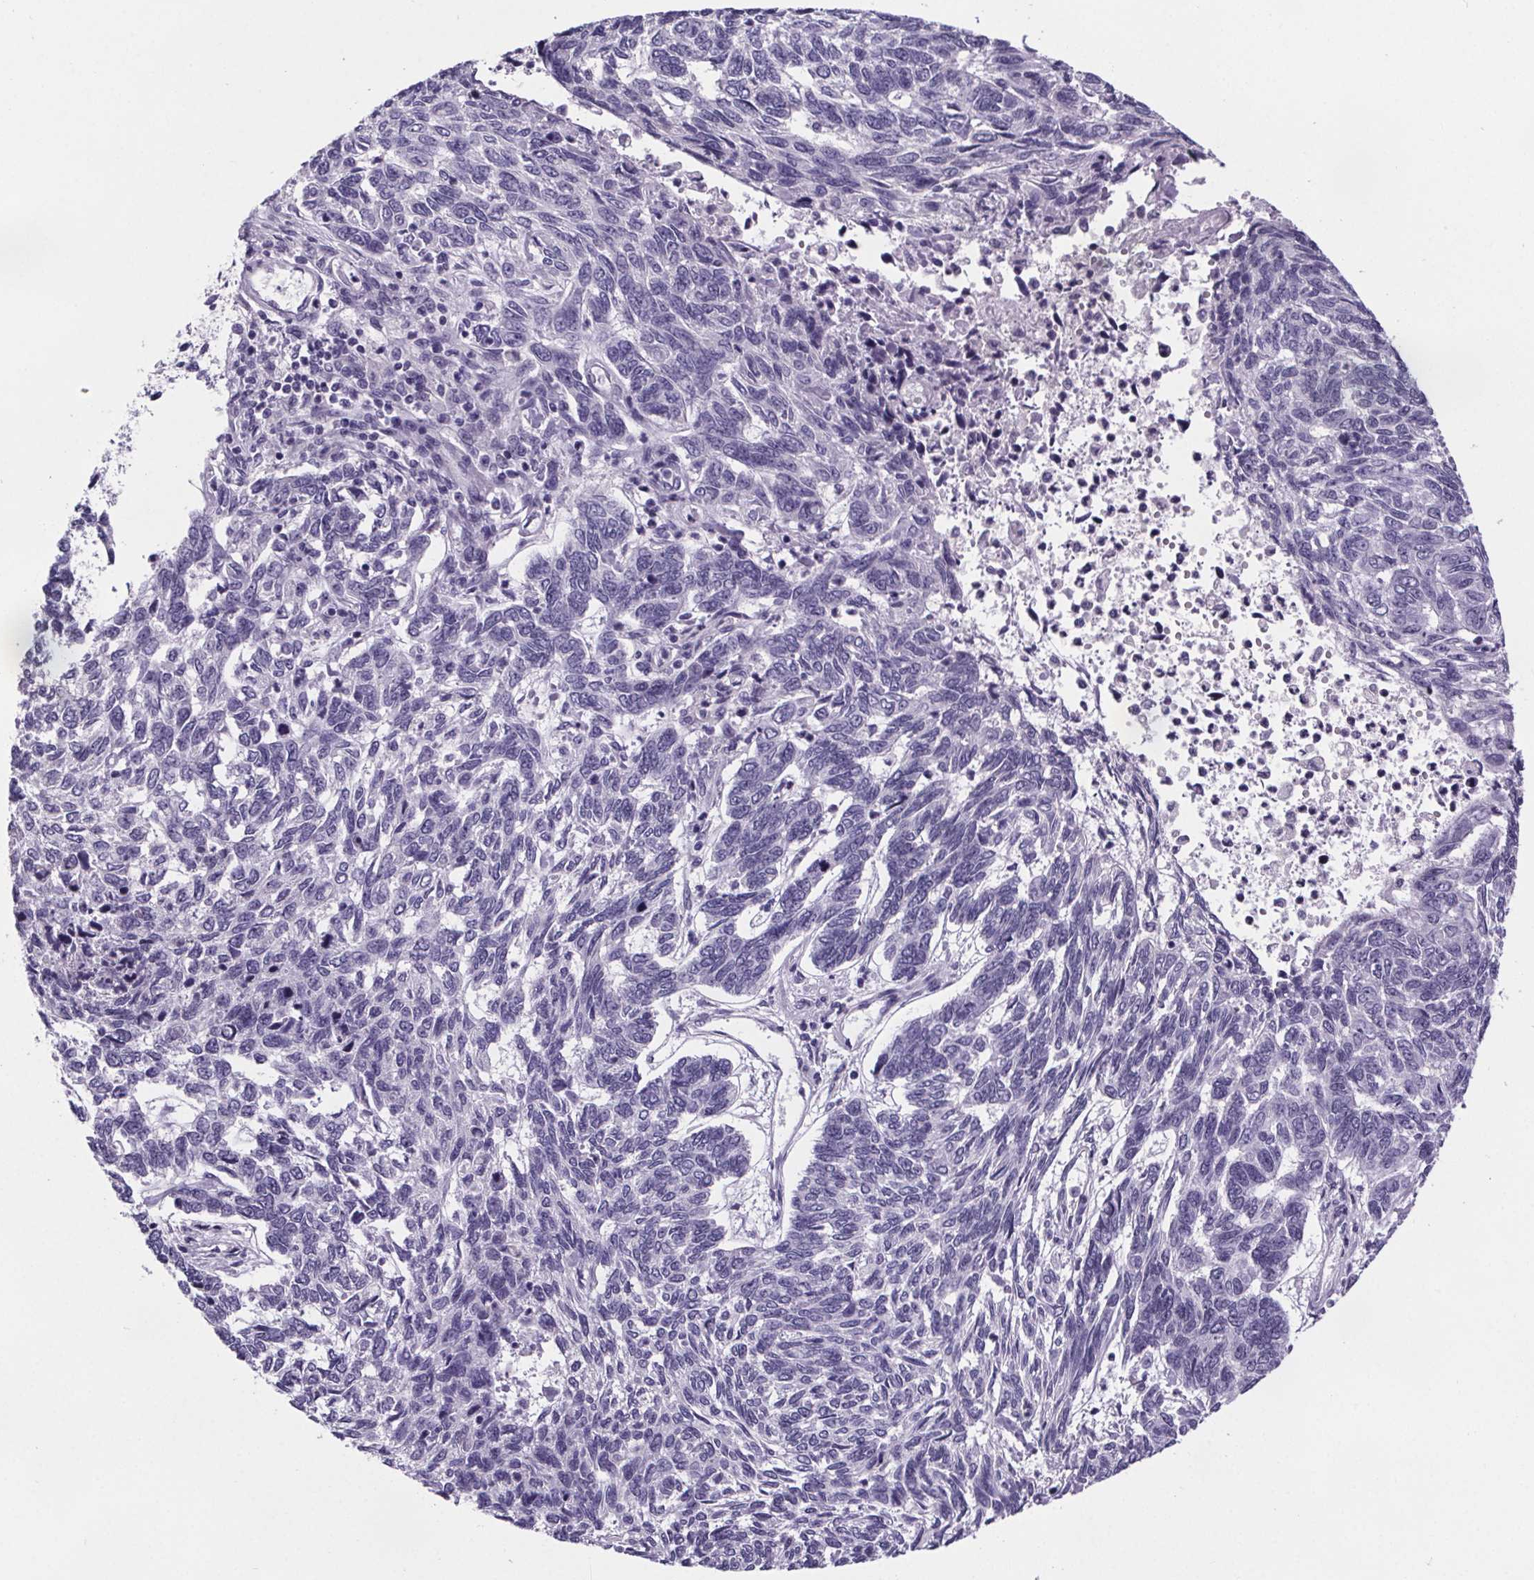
{"staining": {"intensity": "negative", "quantity": "none", "location": "none"}, "tissue": "skin cancer", "cell_type": "Tumor cells", "image_type": "cancer", "snomed": [{"axis": "morphology", "description": "Basal cell carcinoma"}, {"axis": "topography", "description": "Skin"}], "caption": "This is an immunohistochemistry (IHC) photomicrograph of human skin cancer. There is no expression in tumor cells.", "gene": "CUBN", "patient": {"sex": "female", "age": 65}}